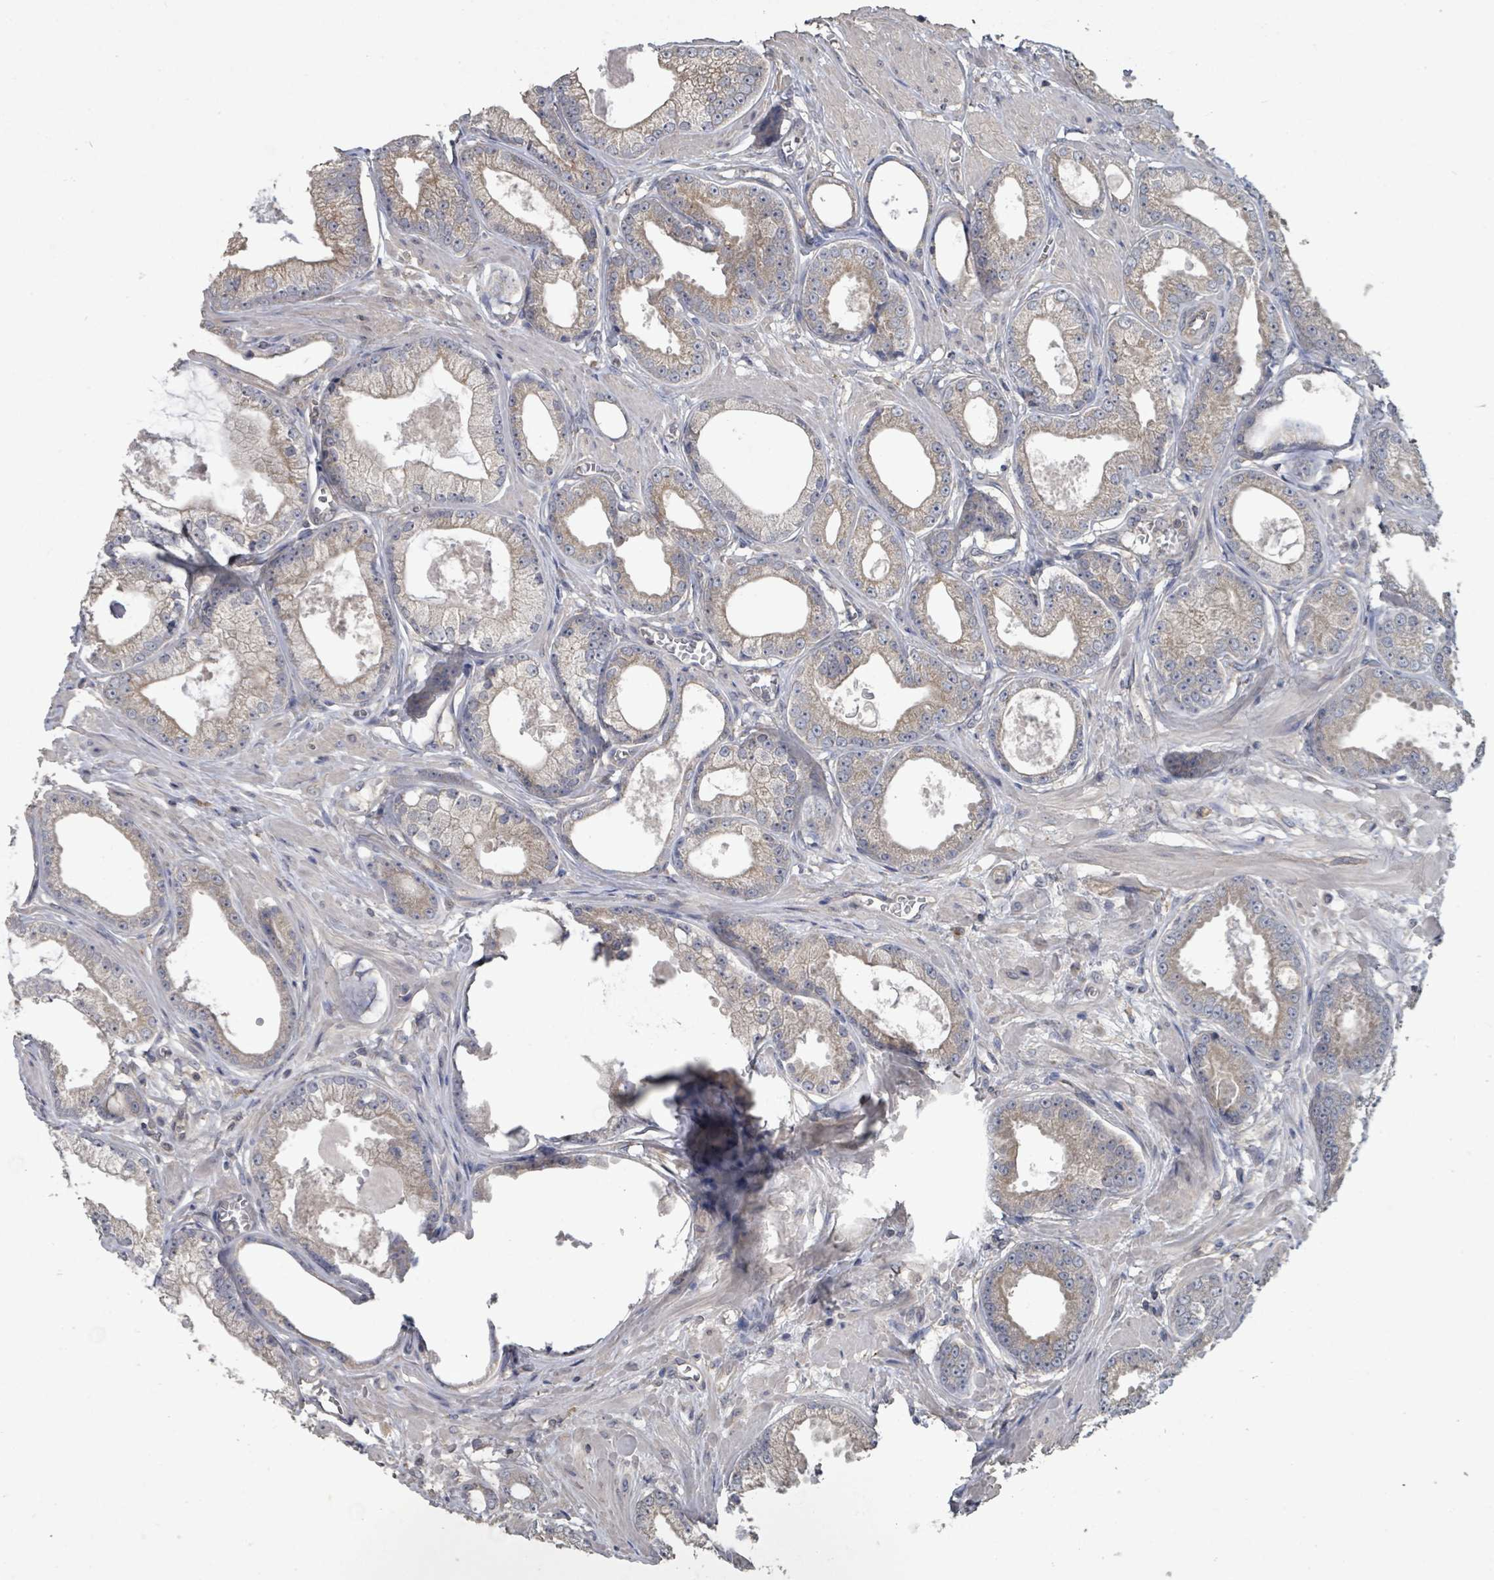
{"staining": {"intensity": "weak", "quantity": "25%-75%", "location": "cytoplasmic/membranous"}, "tissue": "prostate cancer", "cell_type": "Tumor cells", "image_type": "cancer", "snomed": [{"axis": "morphology", "description": "Adenocarcinoma, Low grade"}, {"axis": "topography", "description": "Prostate"}], "caption": "High-magnification brightfield microscopy of prostate cancer stained with DAB (brown) and counterstained with hematoxylin (blue). tumor cells exhibit weak cytoplasmic/membranous staining is seen in approximately25%-75% of cells.", "gene": "SLC9A7", "patient": {"sex": "male", "age": 64}}